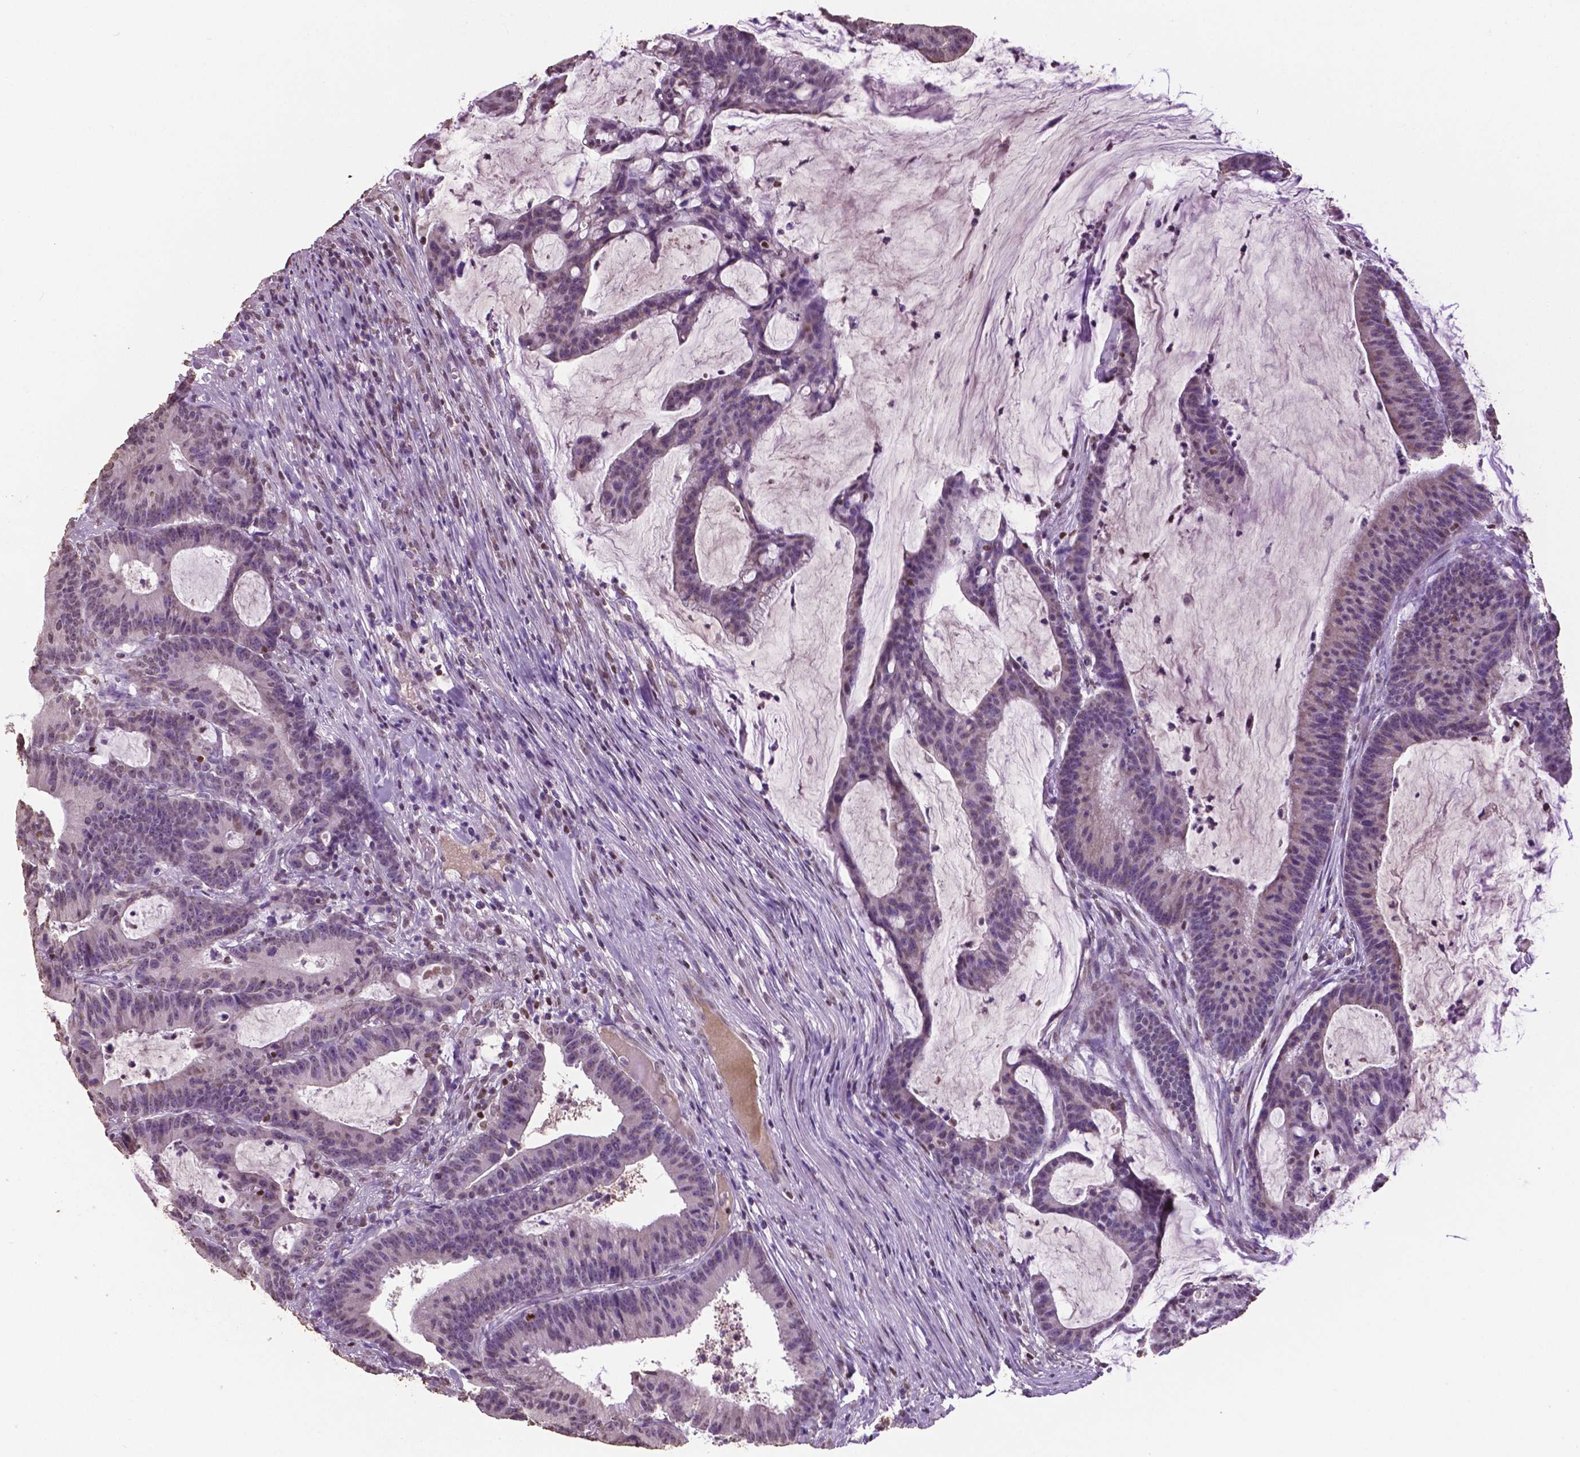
{"staining": {"intensity": "negative", "quantity": "none", "location": "none"}, "tissue": "colorectal cancer", "cell_type": "Tumor cells", "image_type": "cancer", "snomed": [{"axis": "morphology", "description": "Adenocarcinoma, NOS"}, {"axis": "topography", "description": "Colon"}], "caption": "Colorectal cancer stained for a protein using IHC reveals no positivity tumor cells.", "gene": "RUNX3", "patient": {"sex": "female", "age": 78}}